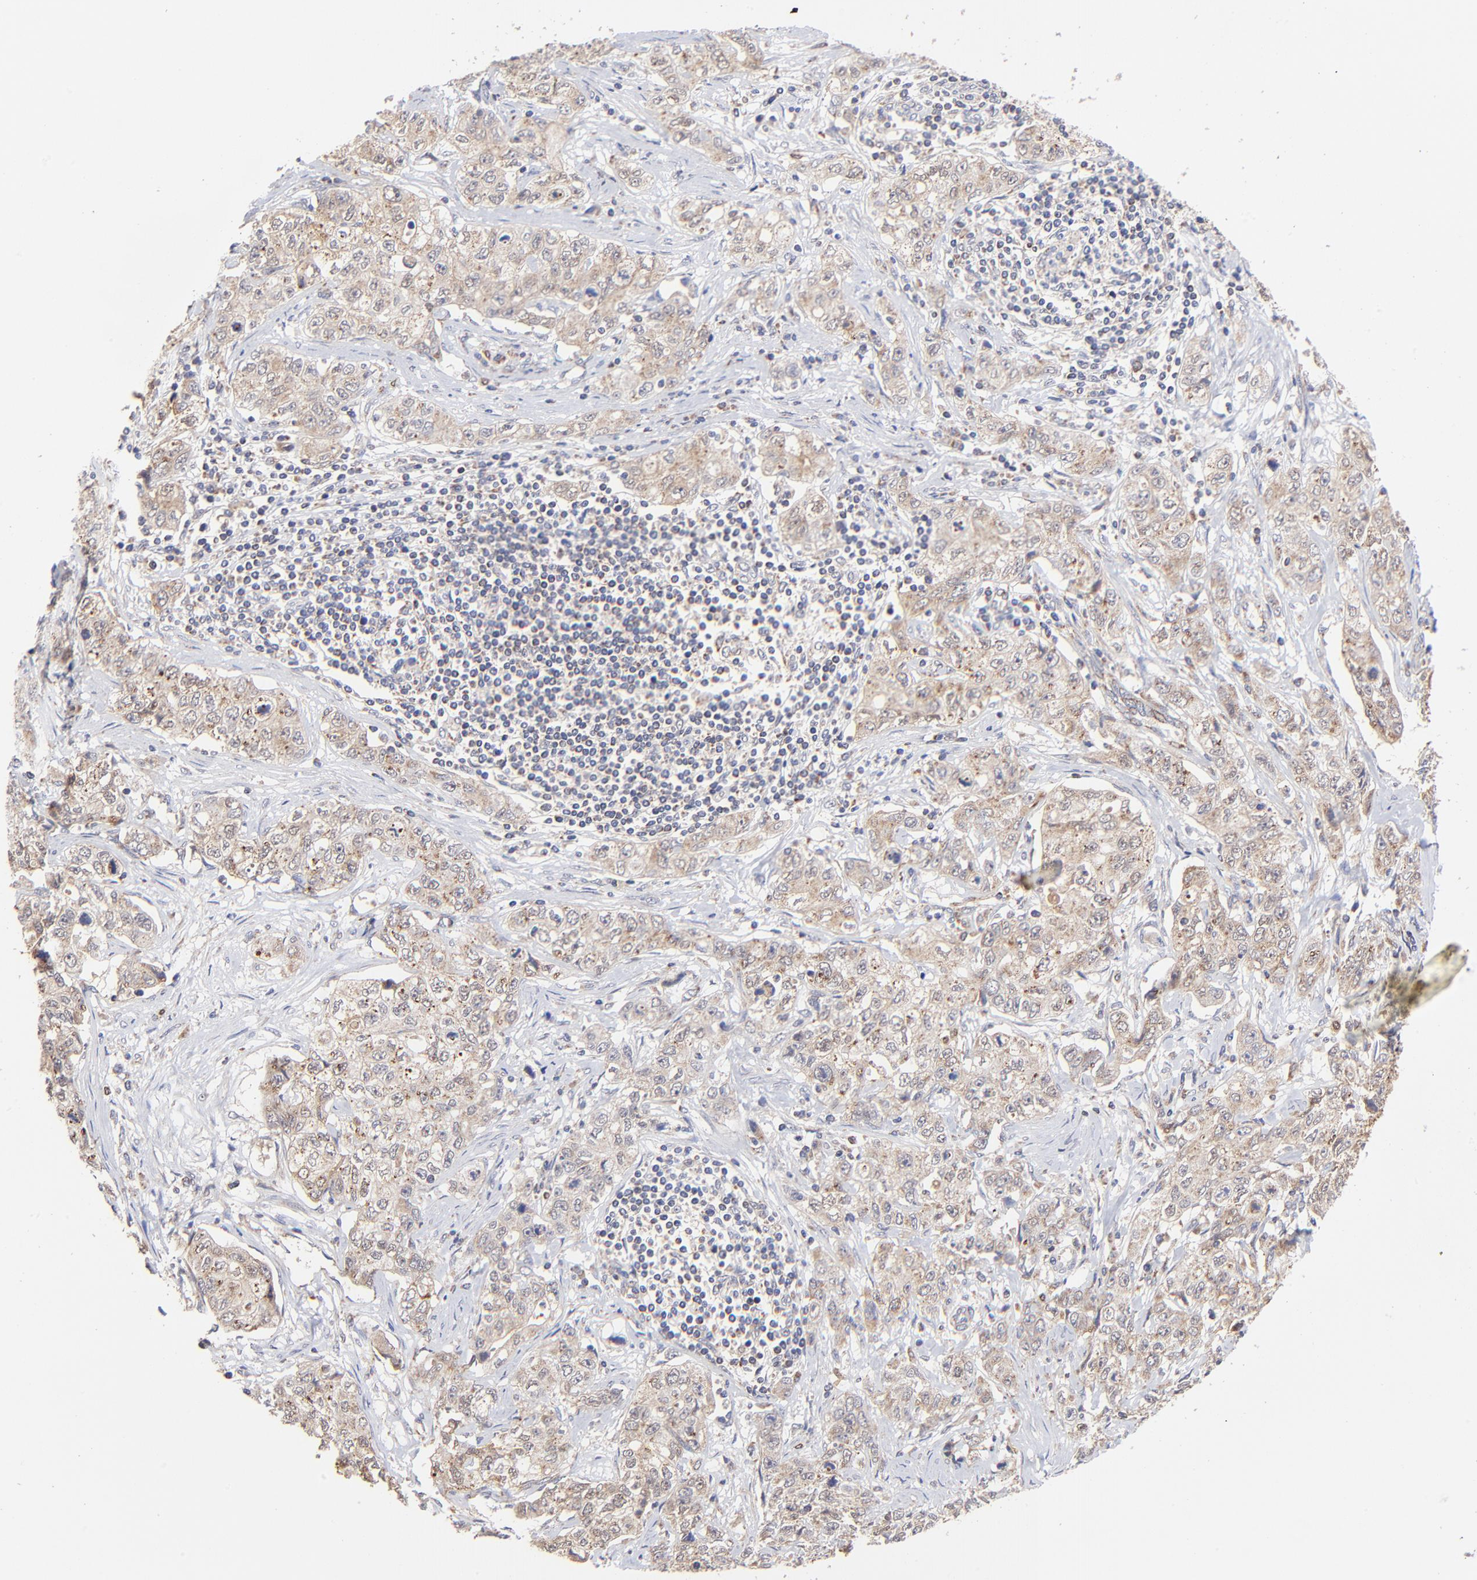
{"staining": {"intensity": "moderate", "quantity": ">75%", "location": "cytoplasmic/membranous"}, "tissue": "stomach cancer", "cell_type": "Tumor cells", "image_type": "cancer", "snomed": [{"axis": "morphology", "description": "Adenocarcinoma, NOS"}, {"axis": "topography", "description": "Stomach"}], "caption": "About >75% of tumor cells in stomach cancer show moderate cytoplasmic/membranous protein staining as visualized by brown immunohistochemical staining.", "gene": "FBXL12", "patient": {"sex": "male", "age": 48}}